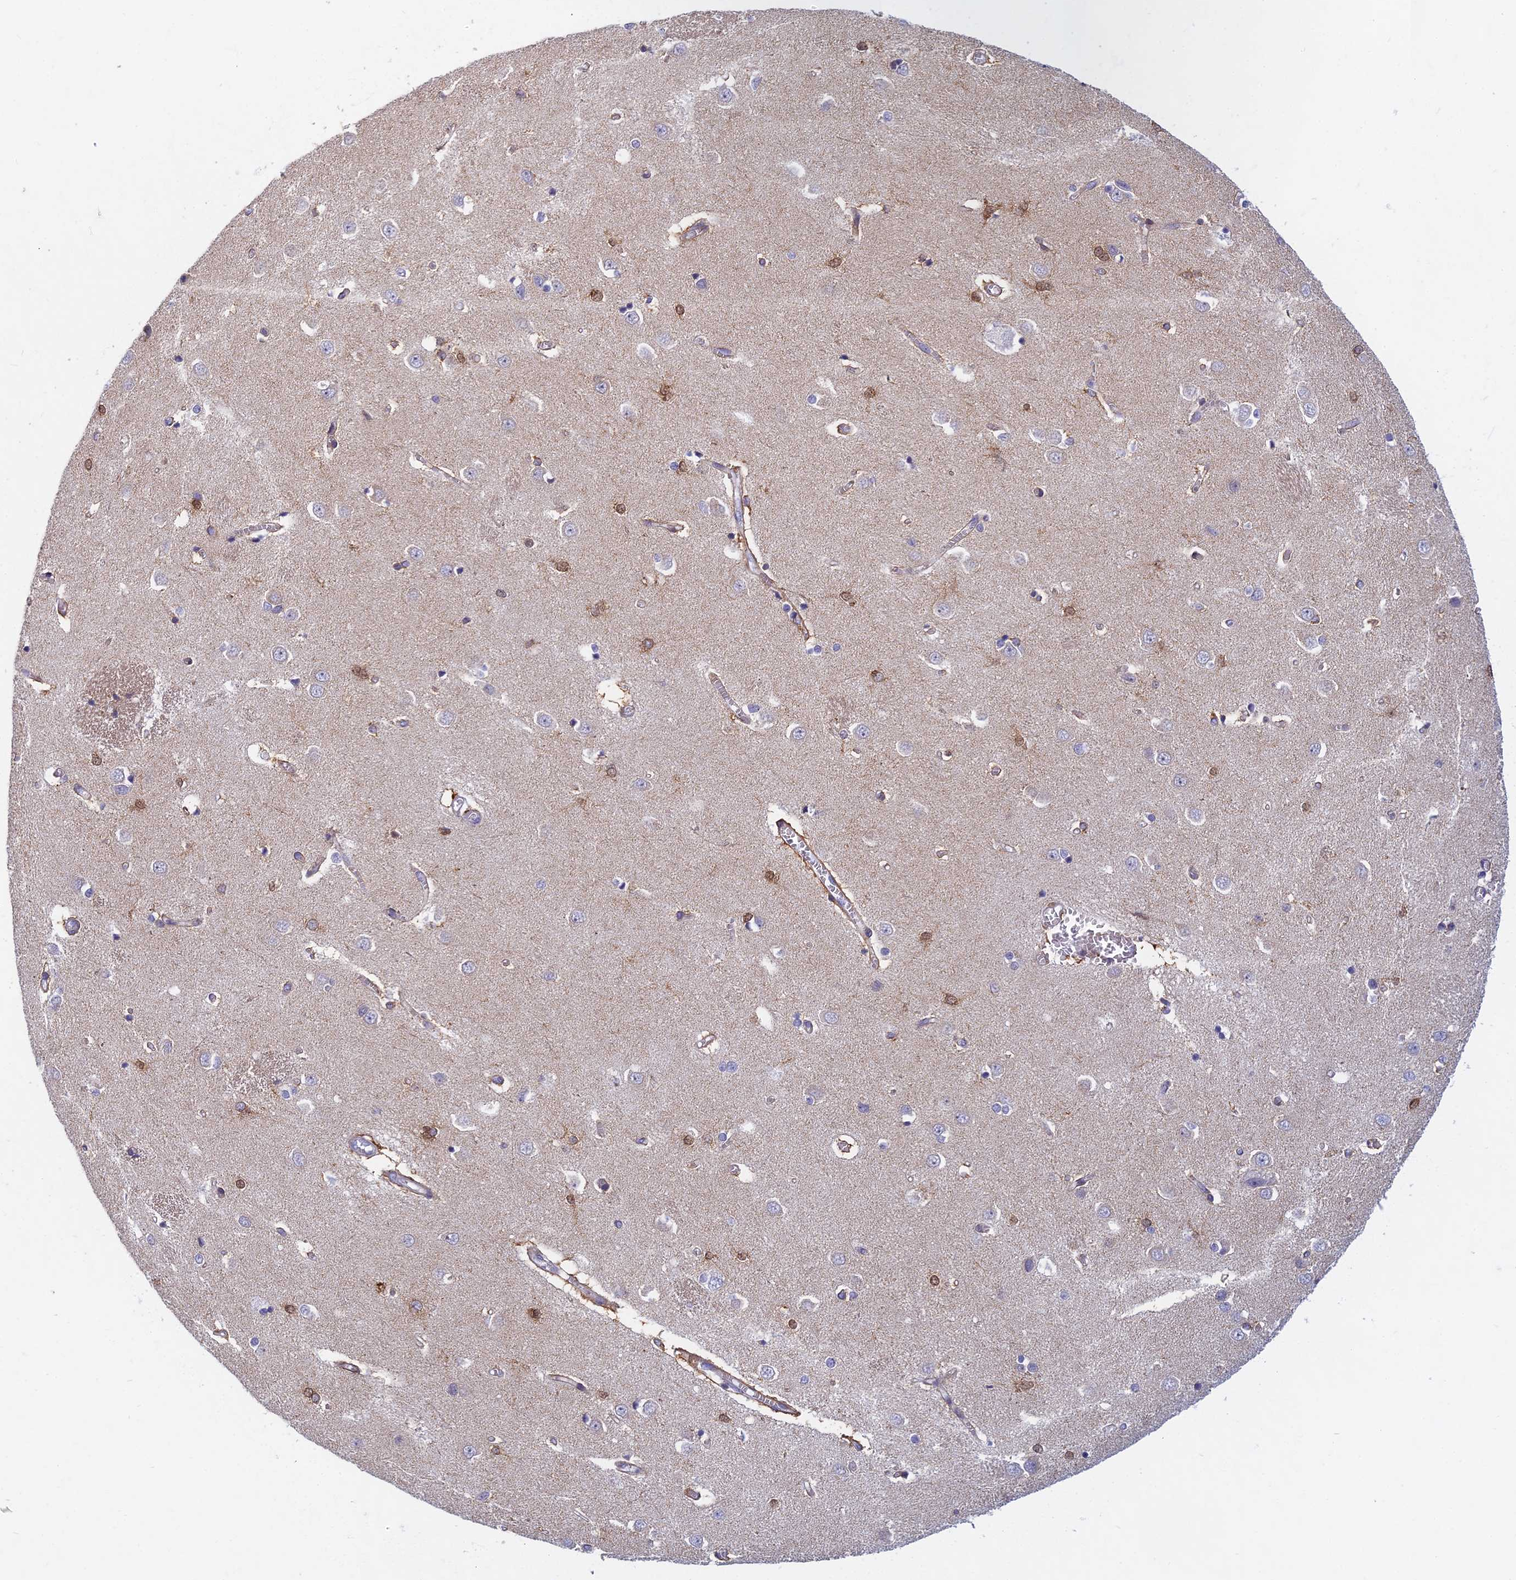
{"staining": {"intensity": "negative", "quantity": "none", "location": "none"}, "tissue": "caudate", "cell_type": "Glial cells", "image_type": "normal", "snomed": [{"axis": "morphology", "description": "Normal tissue, NOS"}, {"axis": "topography", "description": "Lateral ventricle wall"}], "caption": "Immunohistochemical staining of unremarkable human caudate exhibits no significant positivity in glial cells.", "gene": "DDX51", "patient": {"sex": "male", "age": 37}}